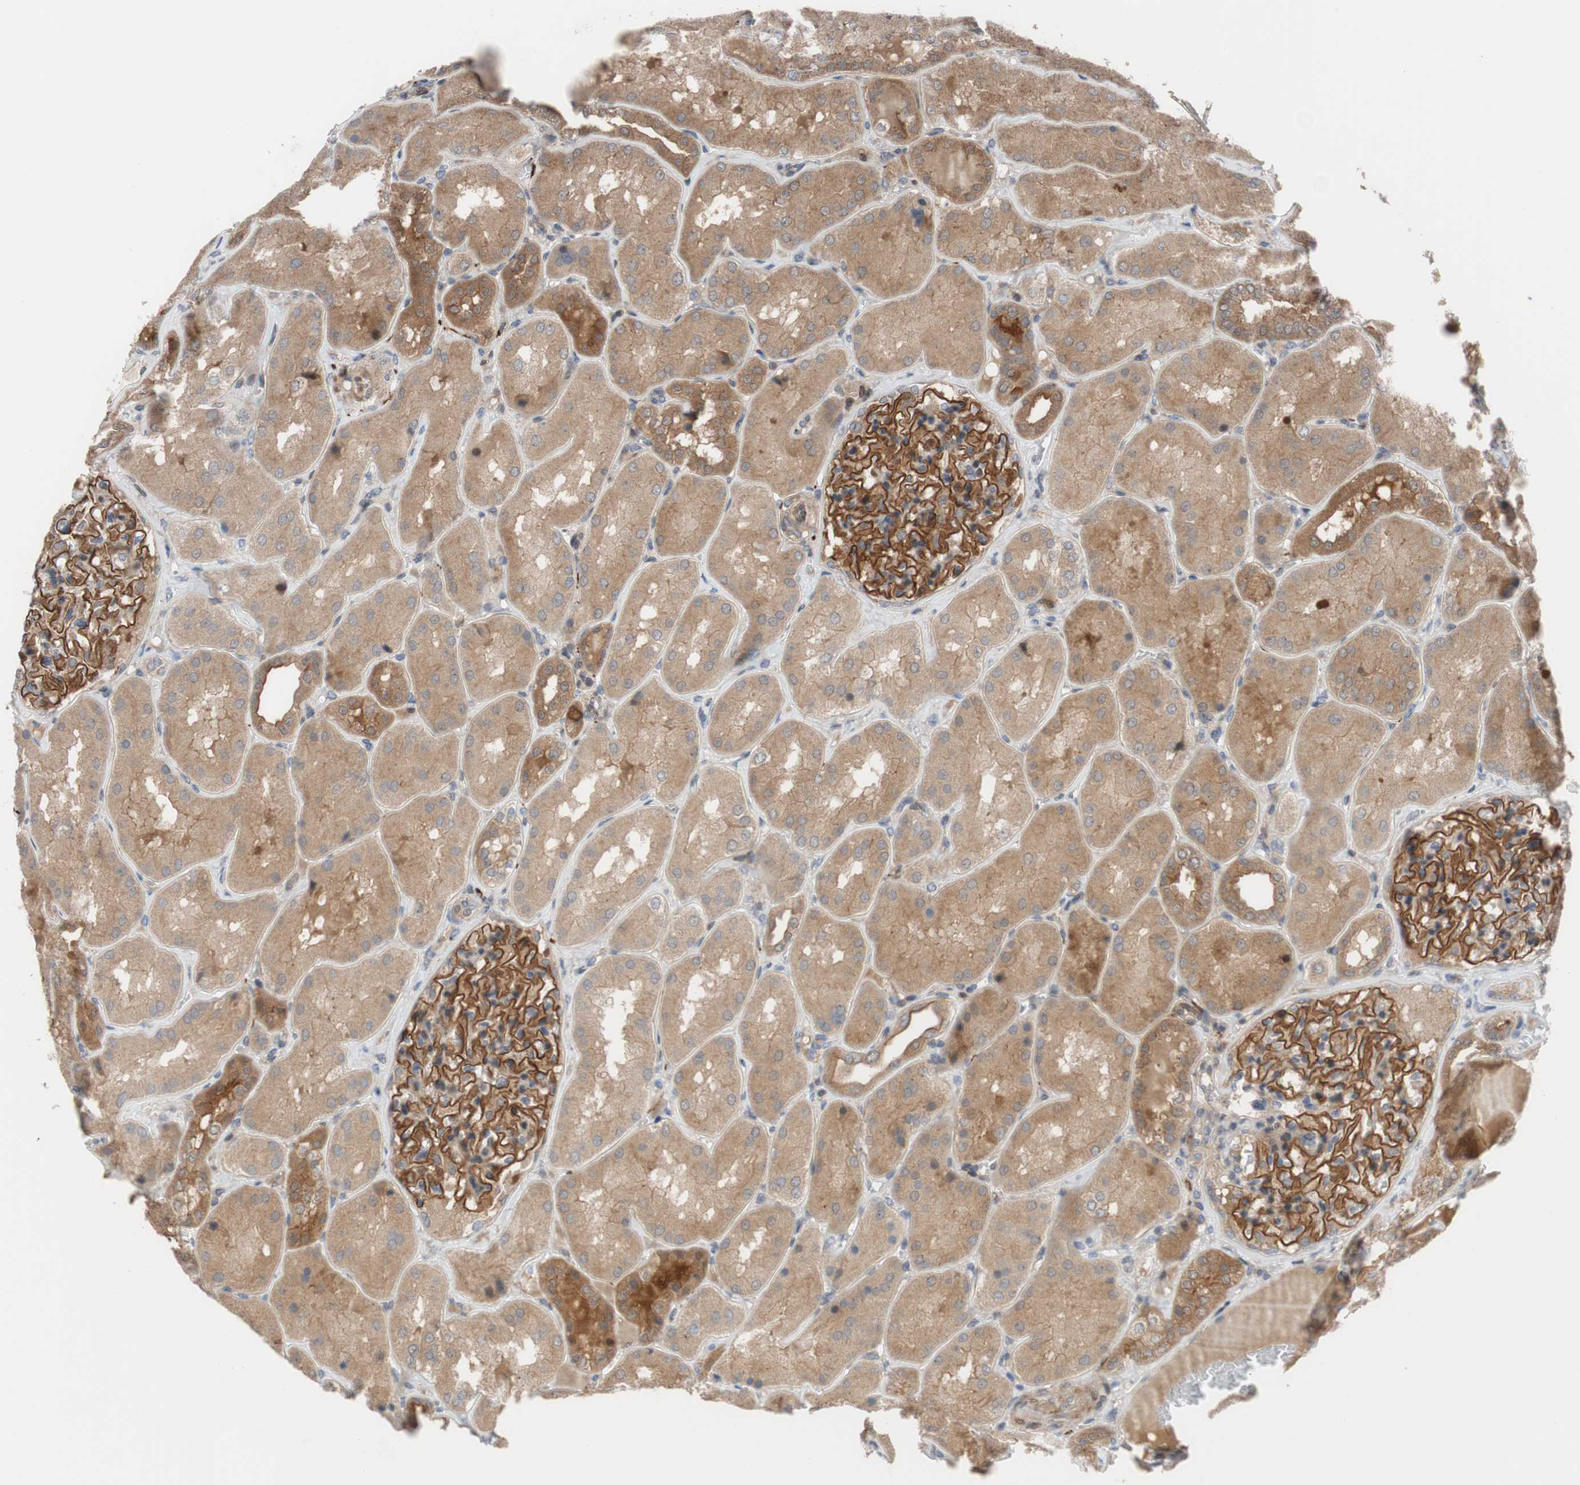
{"staining": {"intensity": "strong", "quantity": ">75%", "location": "cytoplasmic/membranous"}, "tissue": "kidney", "cell_type": "Cells in glomeruli", "image_type": "normal", "snomed": [{"axis": "morphology", "description": "Normal tissue, NOS"}, {"axis": "topography", "description": "Kidney"}], "caption": "Protein staining reveals strong cytoplasmic/membranous positivity in about >75% of cells in glomeruli in benign kidney.", "gene": "OAZ1", "patient": {"sex": "female", "age": 56}}